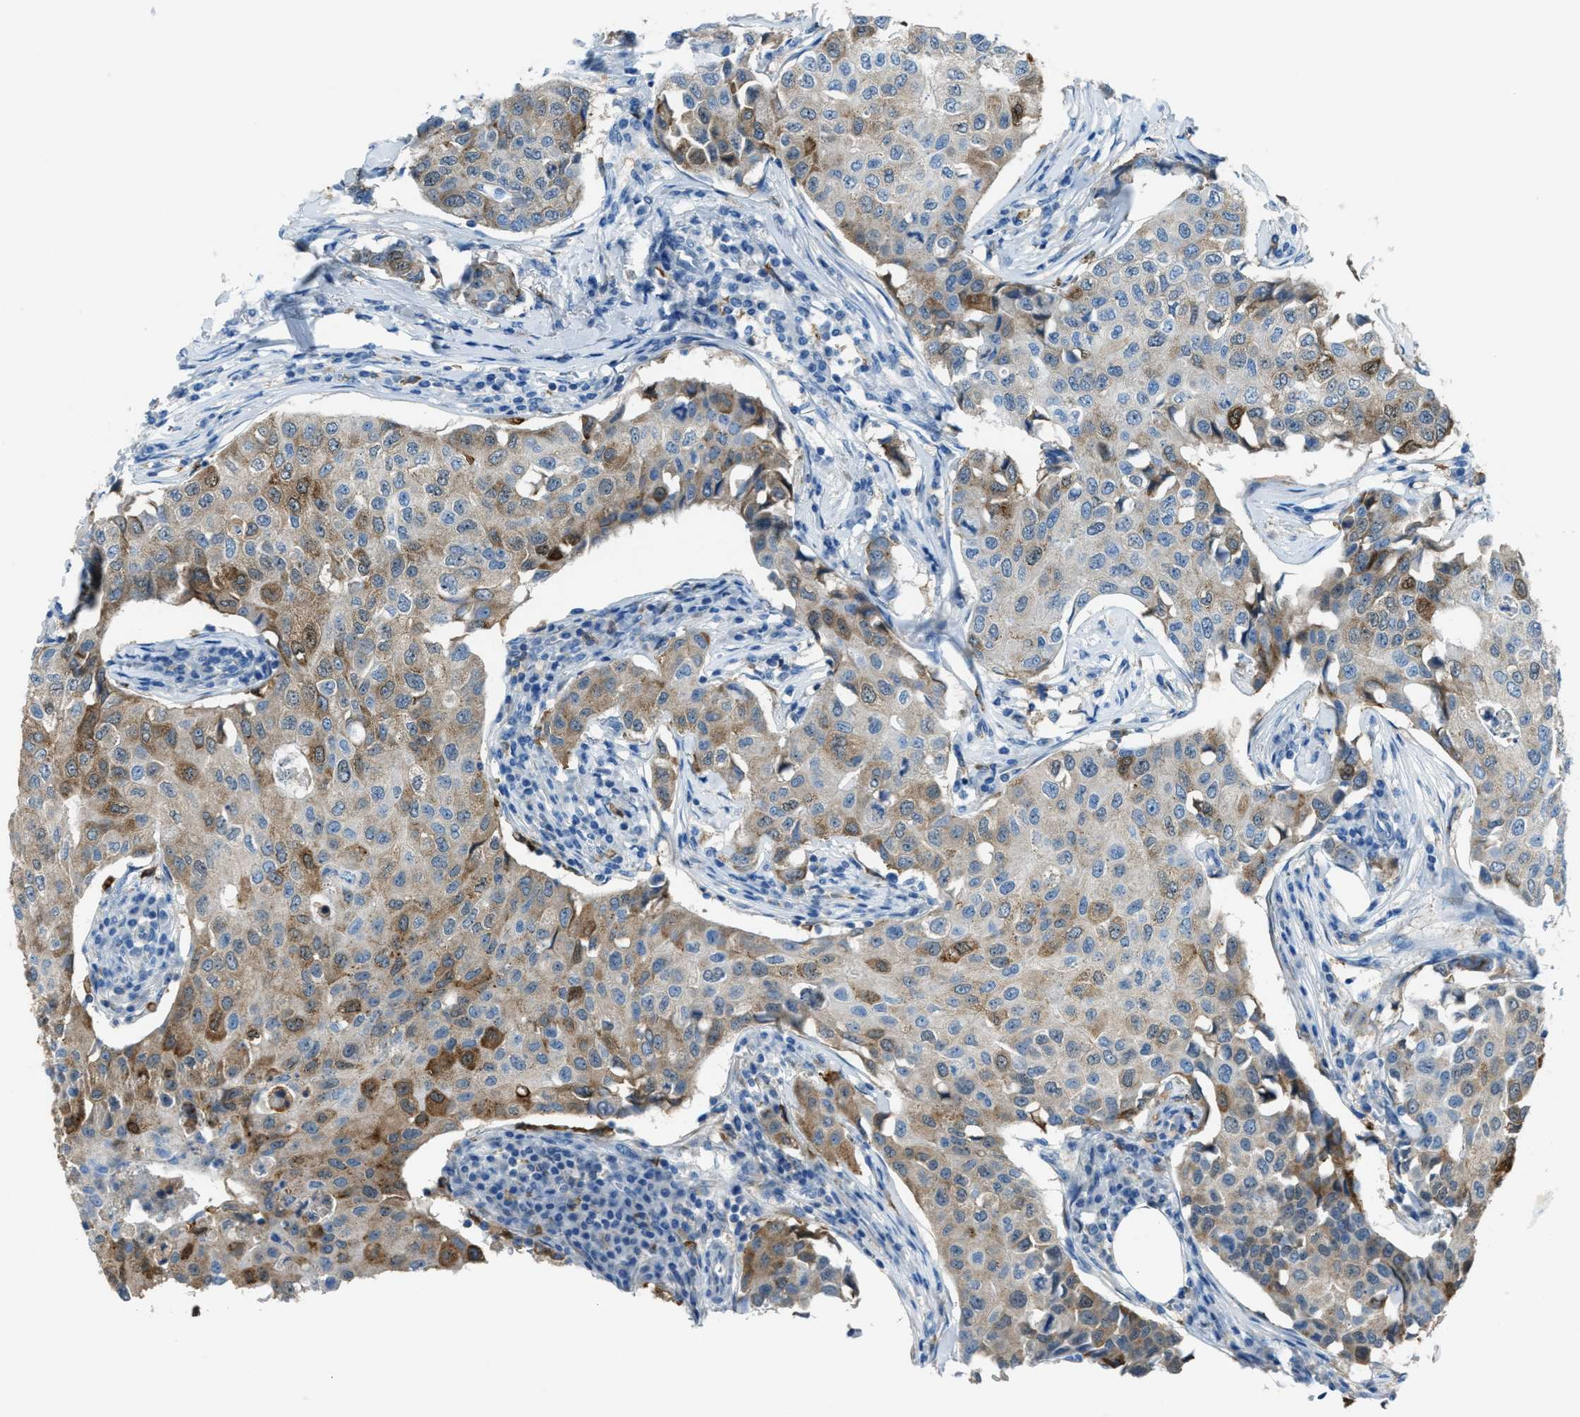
{"staining": {"intensity": "moderate", "quantity": "25%-75%", "location": "cytoplasmic/membranous"}, "tissue": "breast cancer", "cell_type": "Tumor cells", "image_type": "cancer", "snomed": [{"axis": "morphology", "description": "Duct carcinoma"}, {"axis": "topography", "description": "Breast"}], "caption": "A brown stain labels moderate cytoplasmic/membranous expression of a protein in breast intraductal carcinoma tumor cells.", "gene": "MATCAP2", "patient": {"sex": "female", "age": 80}}